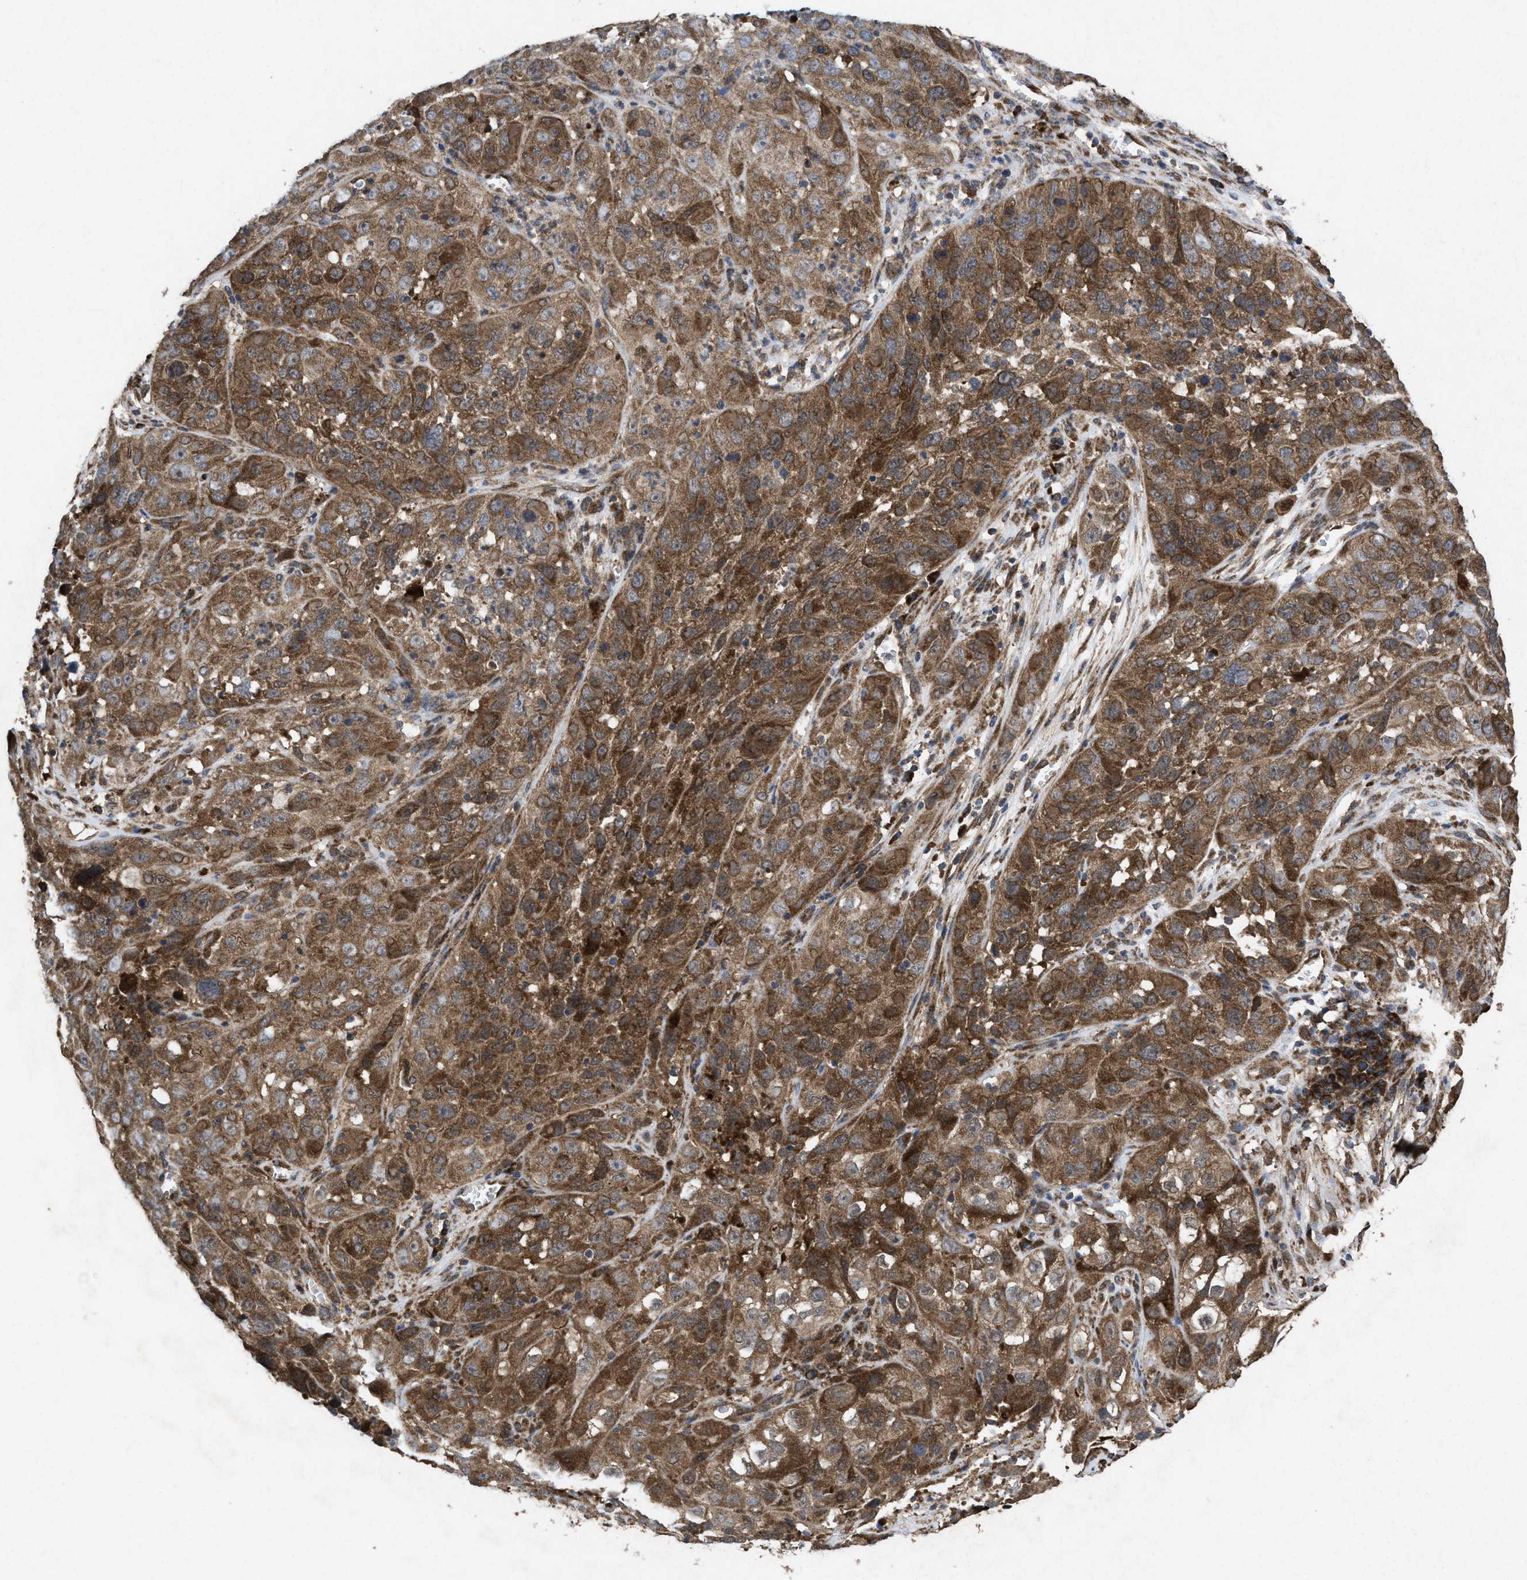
{"staining": {"intensity": "moderate", "quantity": ">75%", "location": "cytoplasmic/membranous"}, "tissue": "cervical cancer", "cell_type": "Tumor cells", "image_type": "cancer", "snomed": [{"axis": "morphology", "description": "Squamous cell carcinoma, NOS"}, {"axis": "topography", "description": "Cervix"}], "caption": "Tumor cells show moderate cytoplasmic/membranous positivity in approximately >75% of cells in cervical cancer. The staining is performed using DAB (3,3'-diaminobenzidine) brown chromogen to label protein expression. The nuclei are counter-stained blue using hematoxylin.", "gene": "MSI2", "patient": {"sex": "female", "age": 32}}